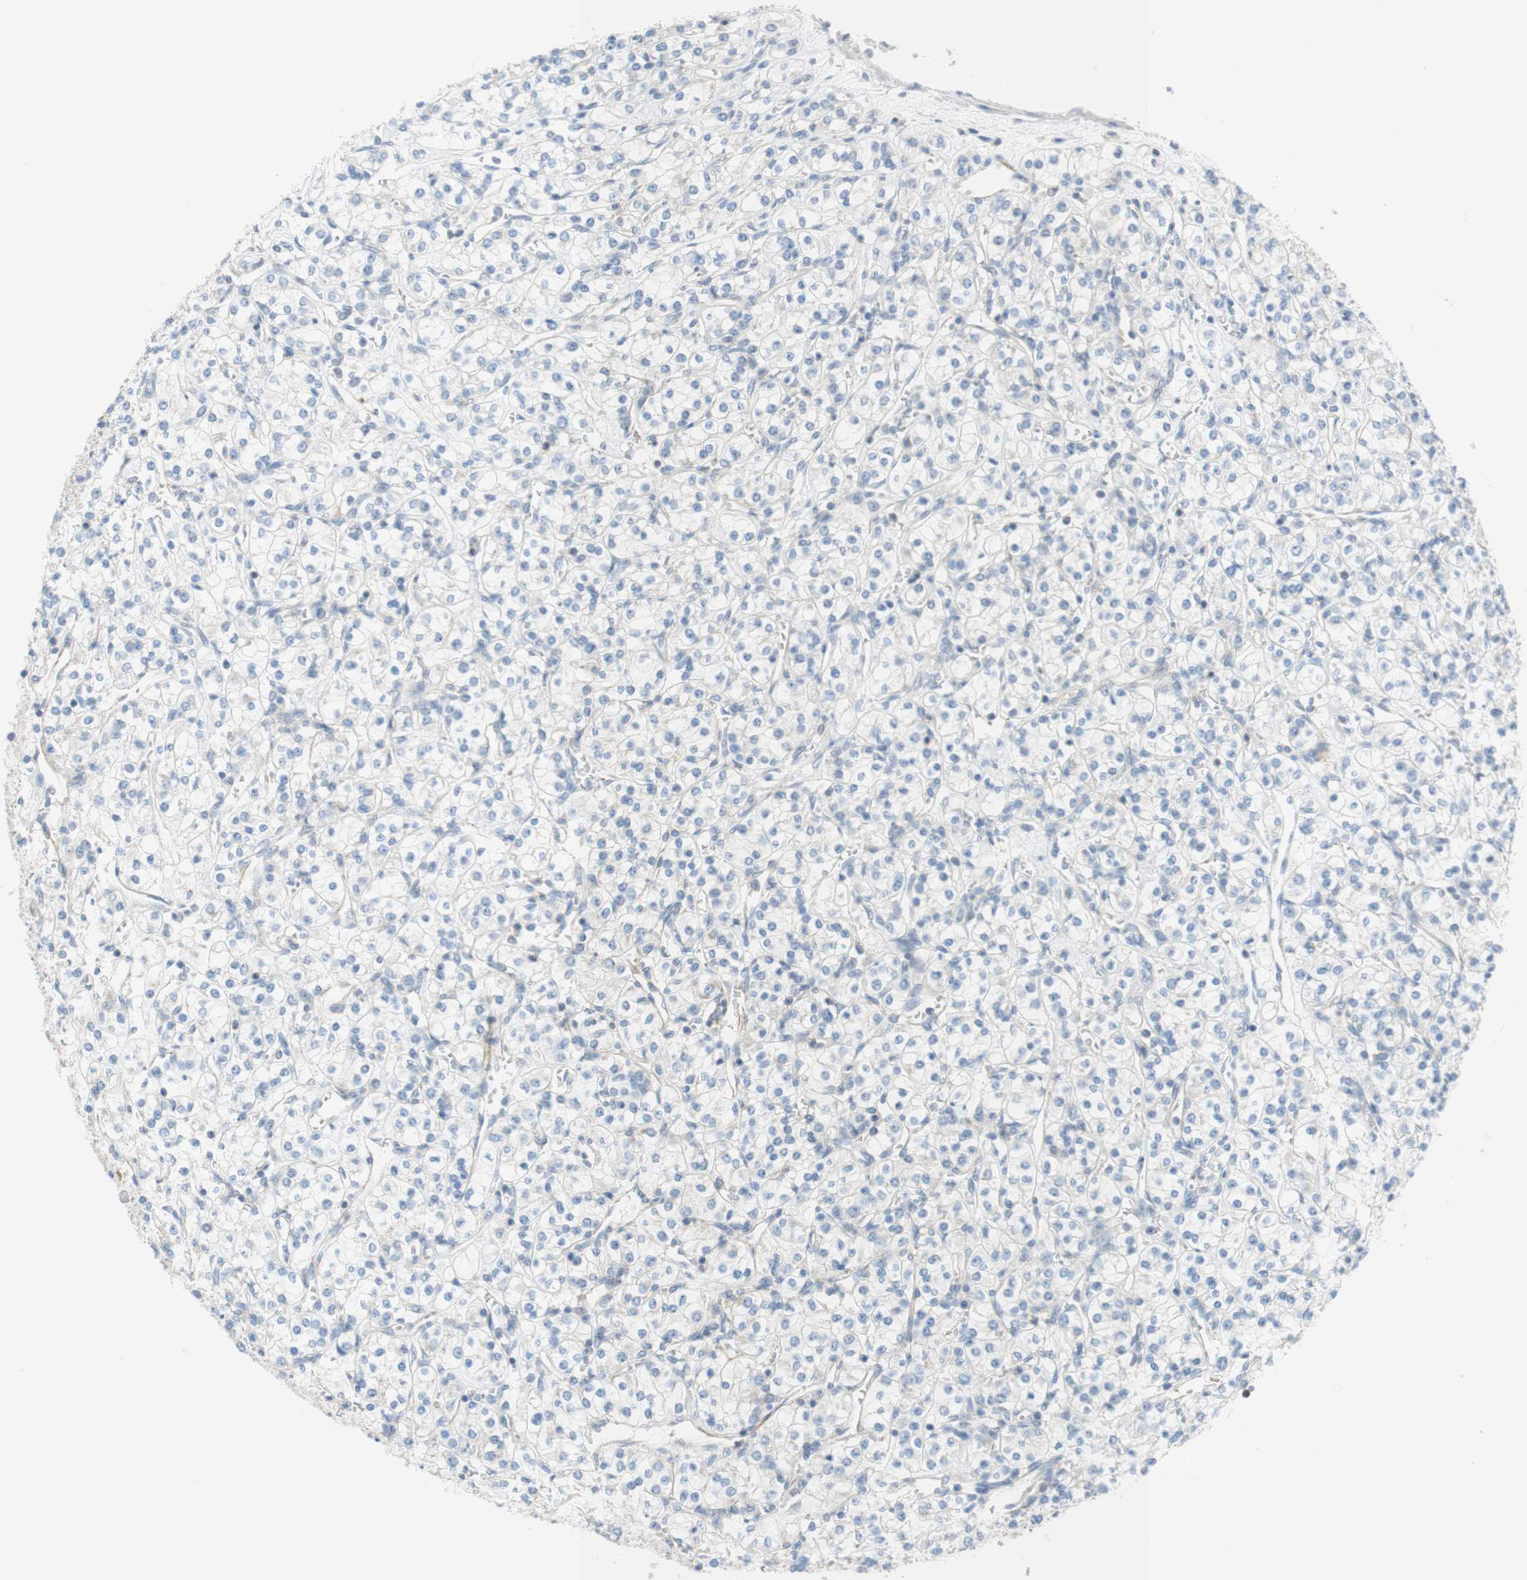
{"staining": {"intensity": "negative", "quantity": "none", "location": "none"}, "tissue": "renal cancer", "cell_type": "Tumor cells", "image_type": "cancer", "snomed": [{"axis": "morphology", "description": "Adenocarcinoma, NOS"}, {"axis": "topography", "description": "Kidney"}], "caption": "The IHC micrograph has no significant expression in tumor cells of renal cancer (adenocarcinoma) tissue.", "gene": "POU2AF1", "patient": {"sex": "male", "age": 77}}